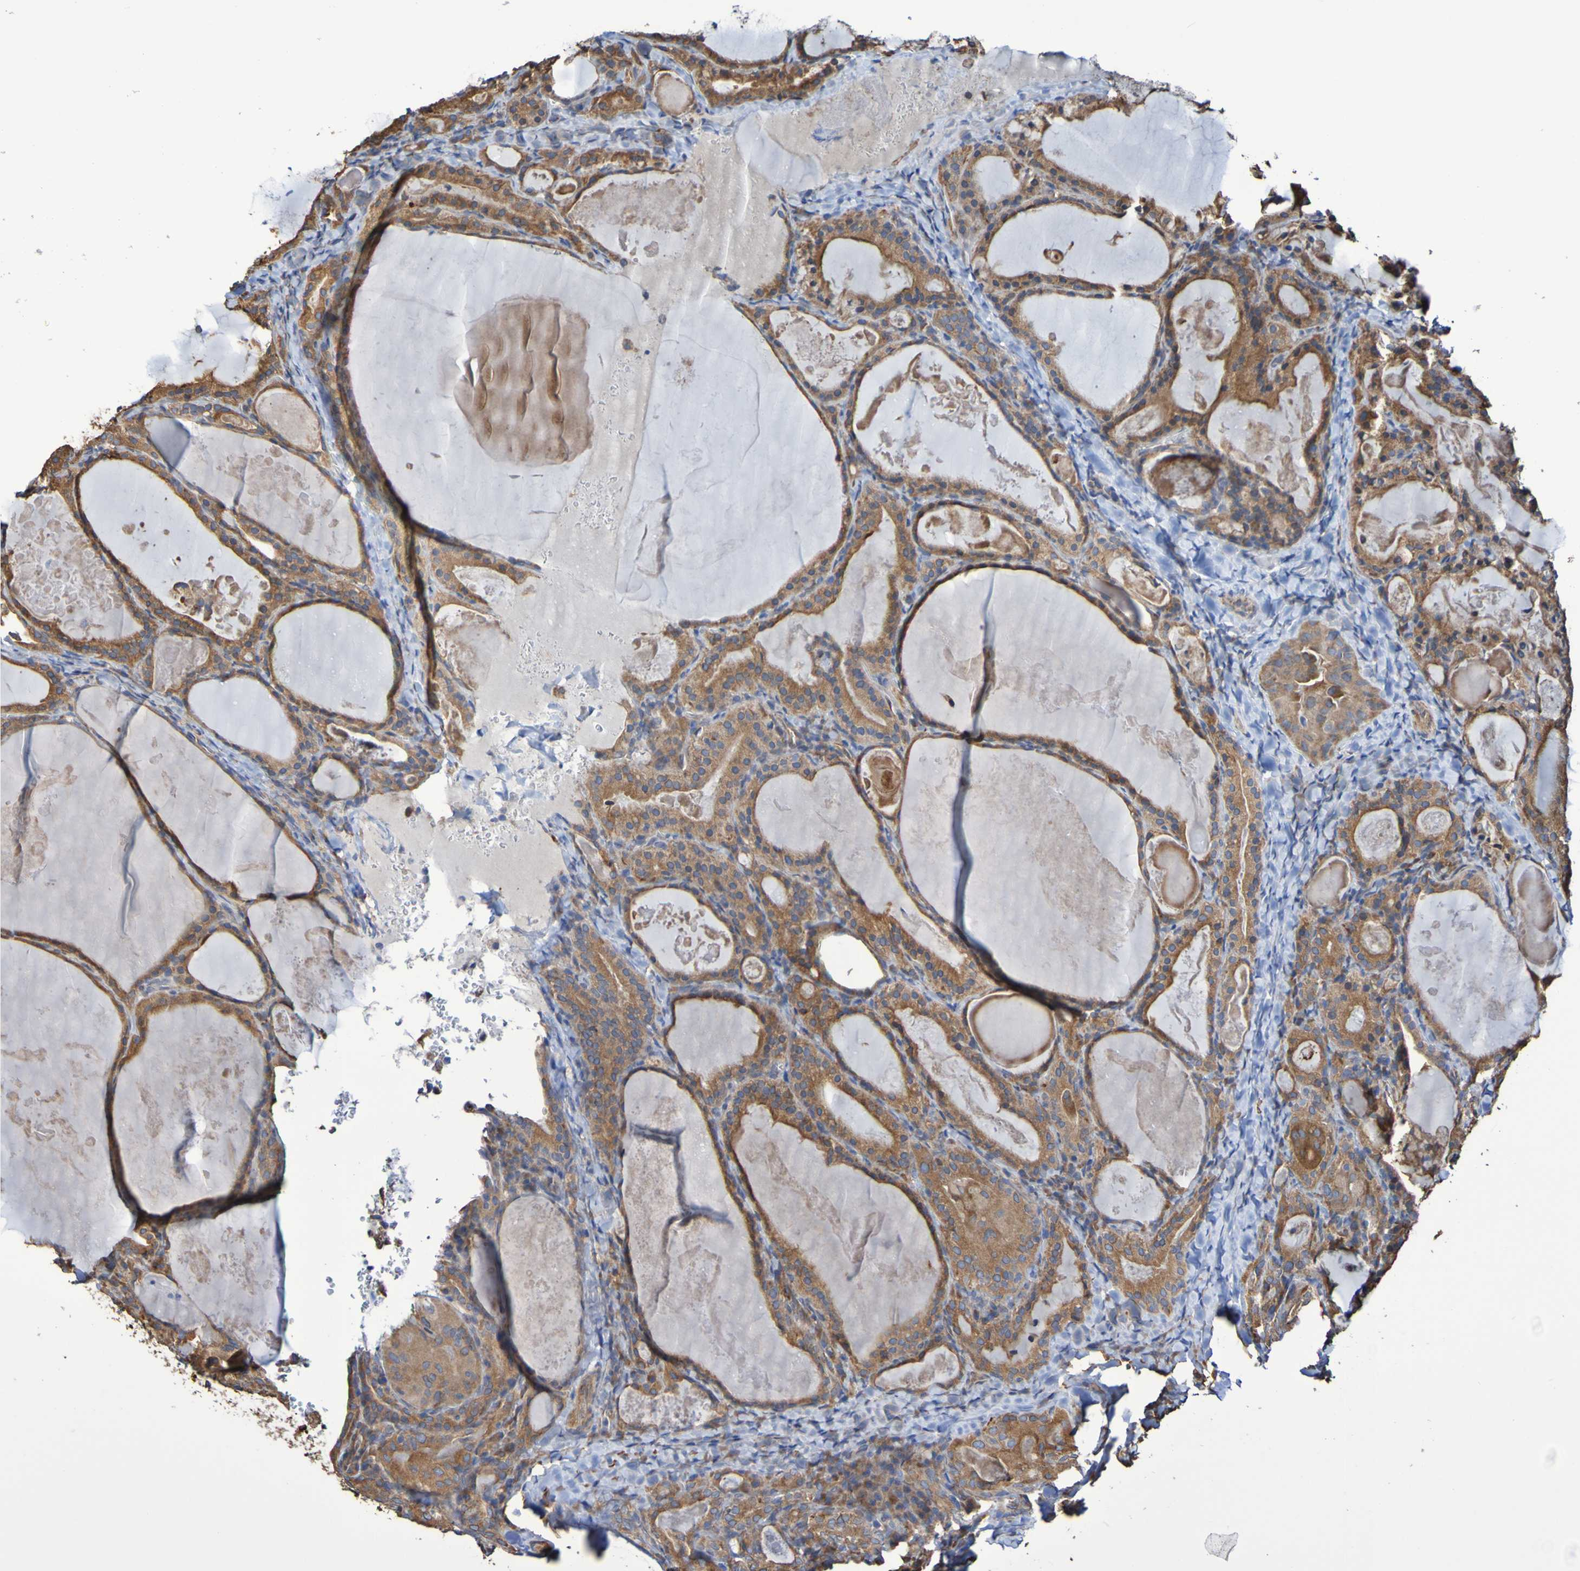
{"staining": {"intensity": "moderate", "quantity": ">75%", "location": "cytoplasmic/membranous"}, "tissue": "thyroid cancer", "cell_type": "Tumor cells", "image_type": "cancer", "snomed": [{"axis": "morphology", "description": "Papillary adenocarcinoma, NOS"}, {"axis": "topography", "description": "Thyroid gland"}], "caption": "Brown immunohistochemical staining in papillary adenocarcinoma (thyroid) reveals moderate cytoplasmic/membranous expression in approximately >75% of tumor cells.", "gene": "RAB11A", "patient": {"sex": "female", "age": 42}}